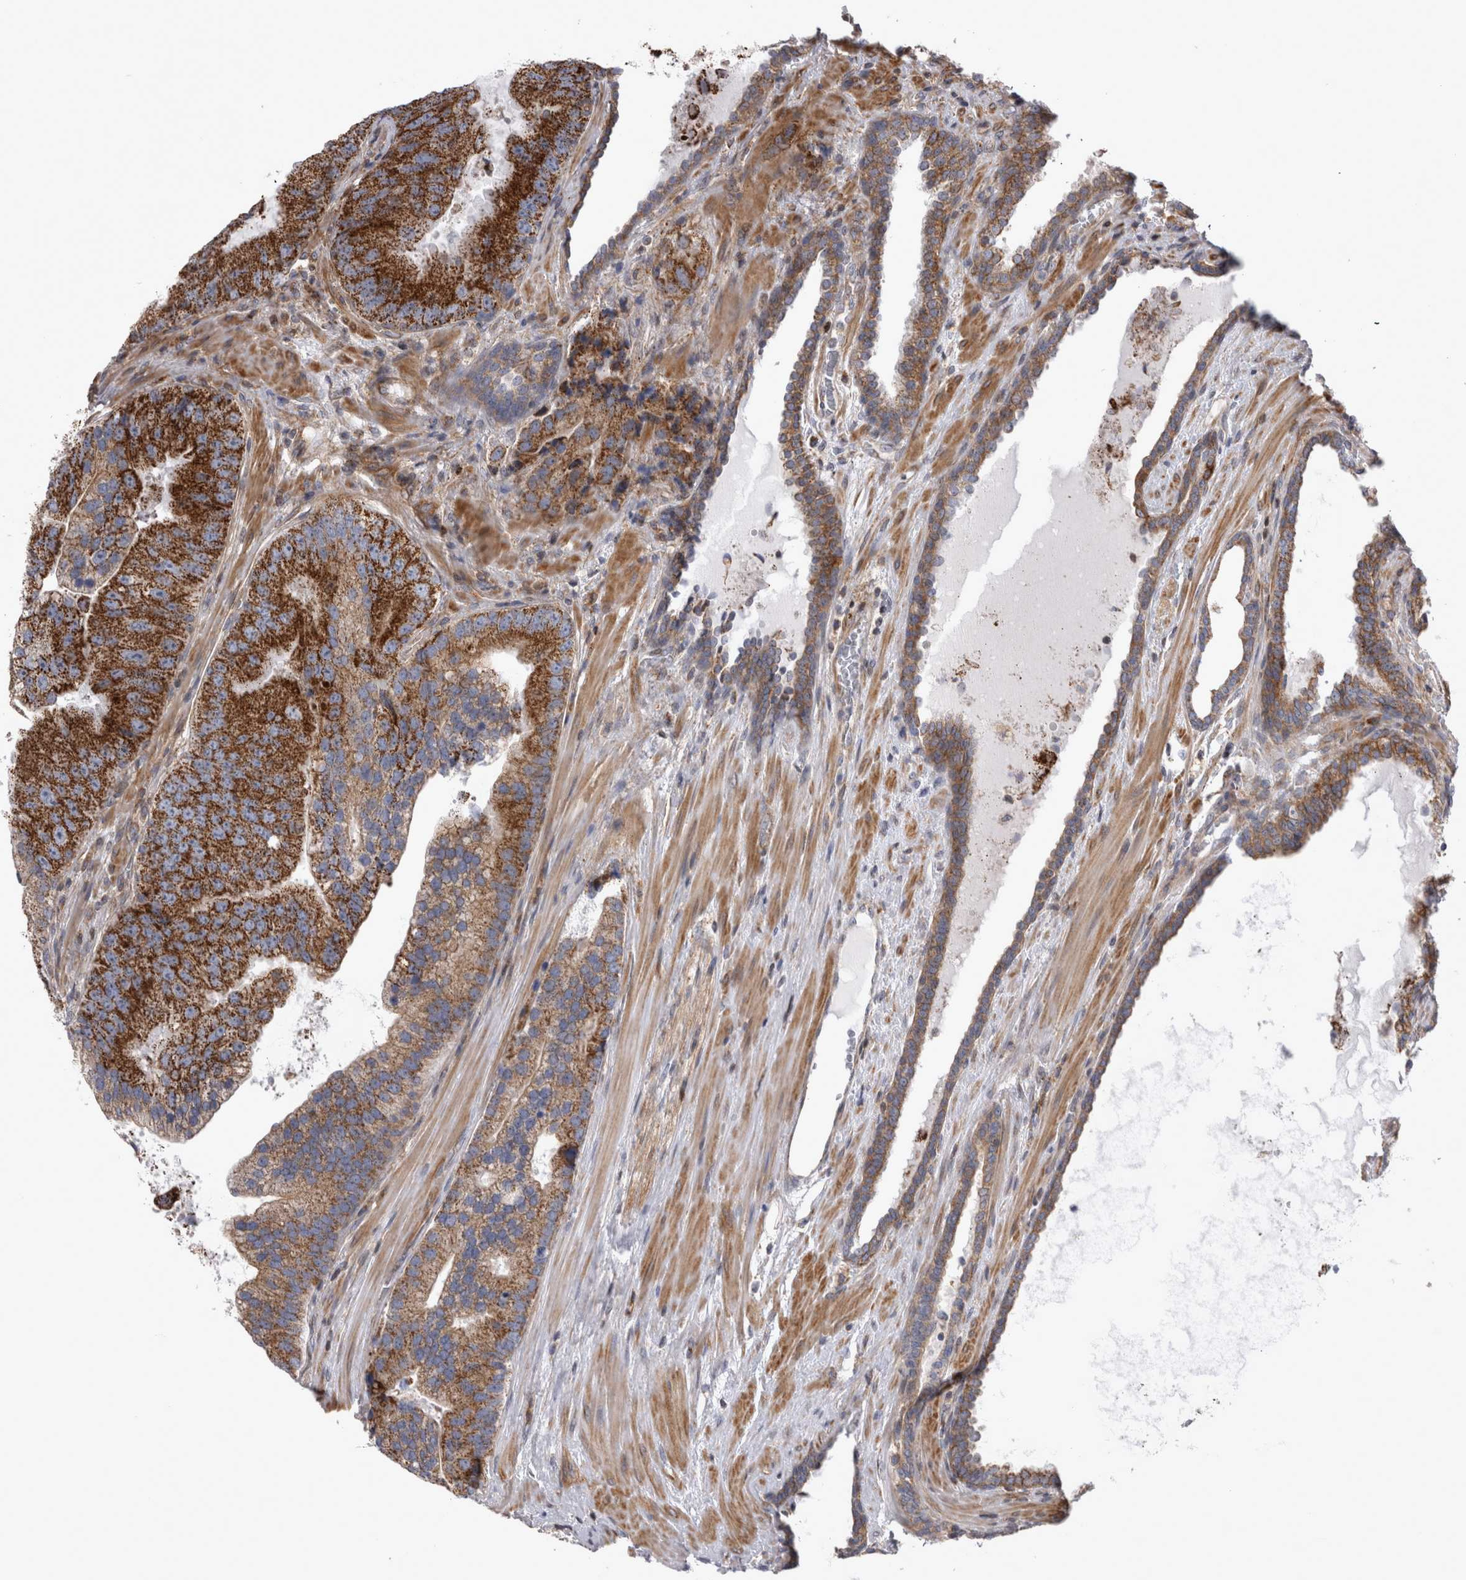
{"staining": {"intensity": "strong", "quantity": ">75%", "location": "cytoplasmic/membranous"}, "tissue": "prostate cancer", "cell_type": "Tumor cells", "image_type": "cancer", "snomed": [{"axis": "morphology", "description": "Adenocarcinoma, High grade"}, {"axis": "topography", "description": "Prostate"}], "caption": "Prostate adenocarcinoma (high-grade) tissue demonstrates strong cytoplasmic/membranous expression in approximately >75% of tumor cells, visualized by immunohistochemistry.", "gene": "TSPOAP1", "patient": {"sex": "male", "age": 70}}